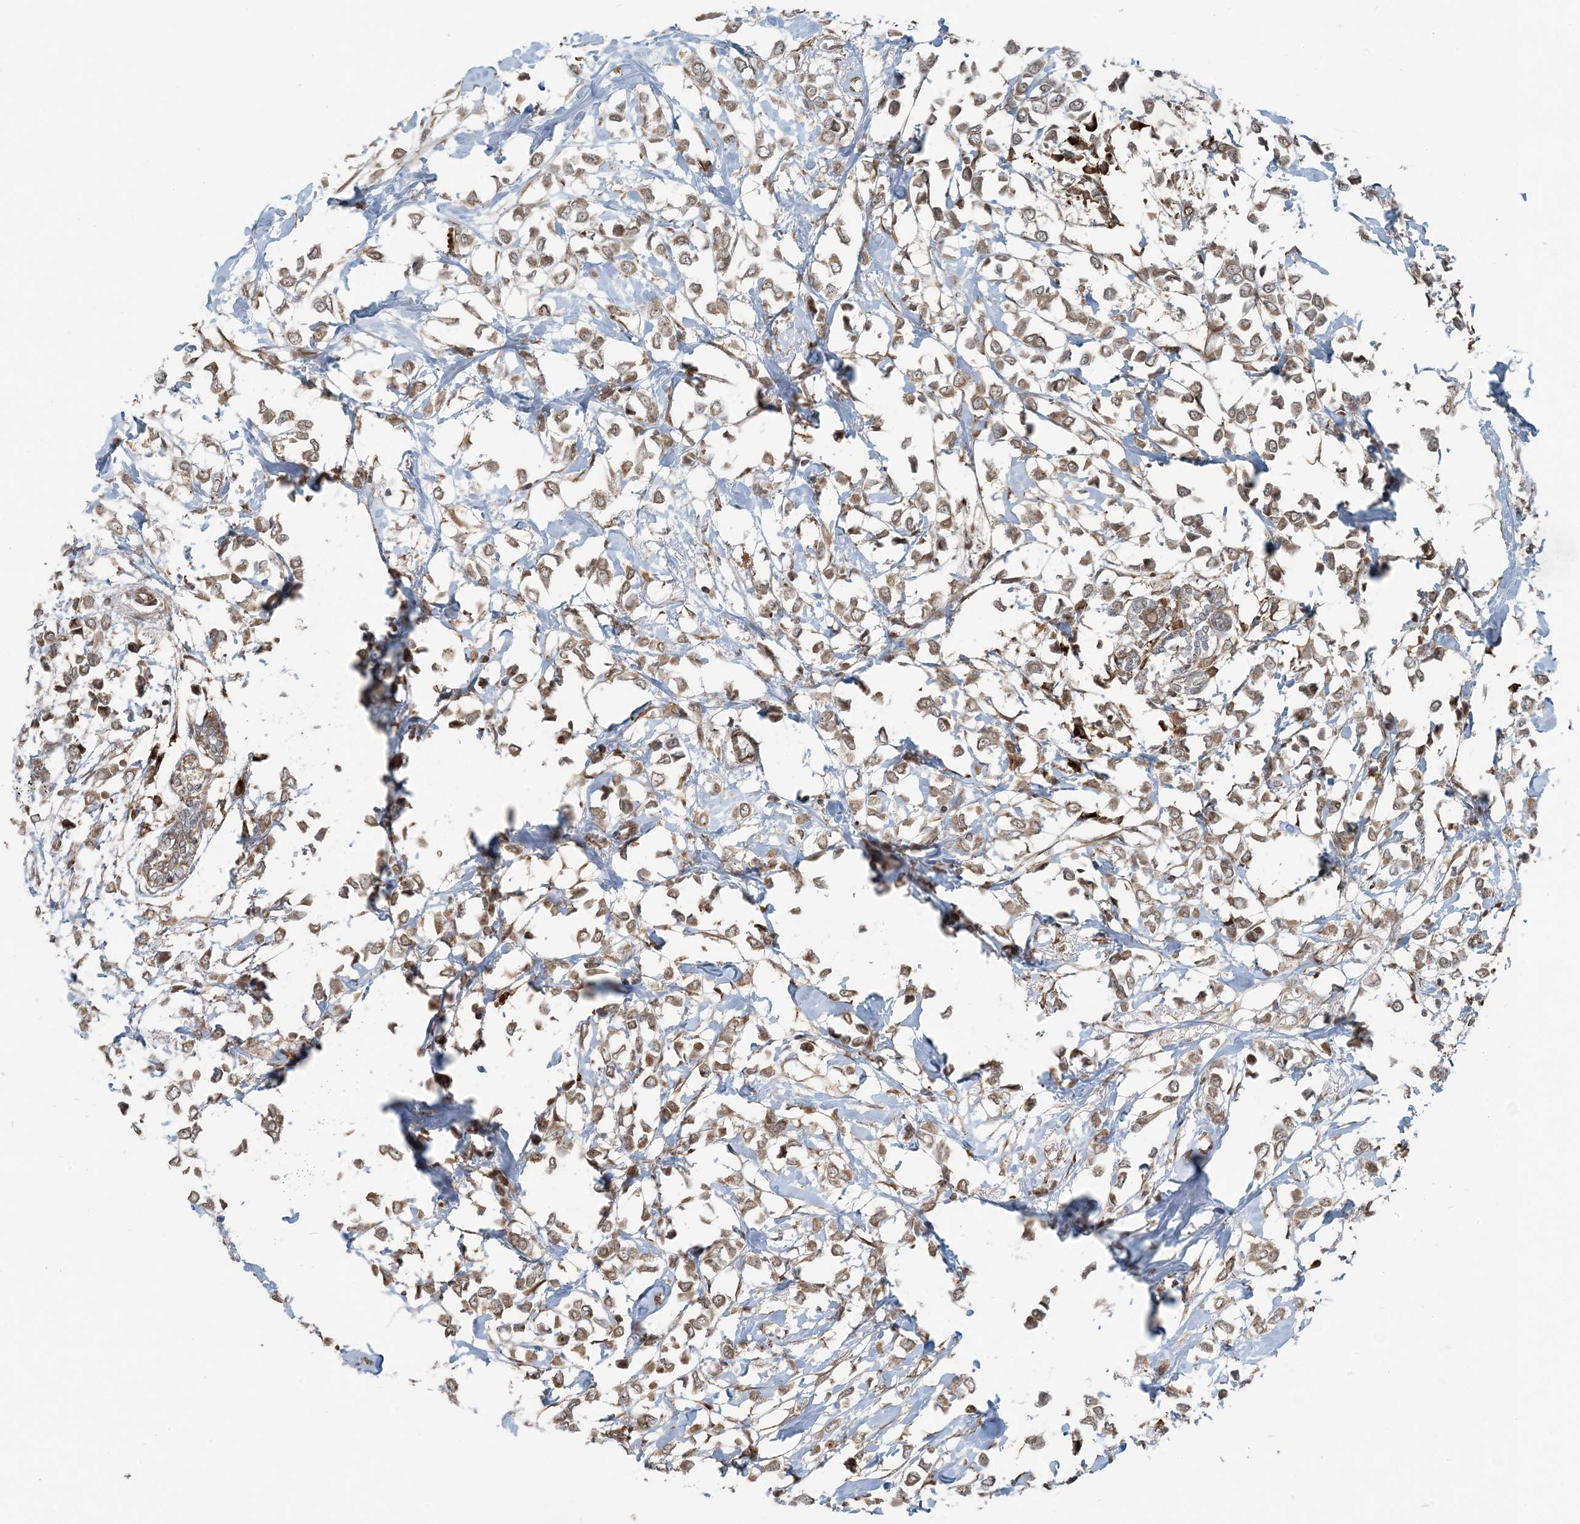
{"staining": {"intensity": "weak", "quantity": ">75%", "location": "cytoplasmic/membranous"}, "tissue": "breast cancer", "cell_type": "Tumor cells", "image_type": "cancer", "snomed": [{"axis": "morphology", "description": "Lobular carcinoma"}, {"axis": "topography", "description": "Breast"}], "caption": "Immunohistochemistry of breast cancer displays low levels of weak cytoplasmic/membranous expression in about >75% of tumor cells. Nuclei are stained in blue.", "gene": "EDEM2", "patient": {"sex": "female", "age": 51}}